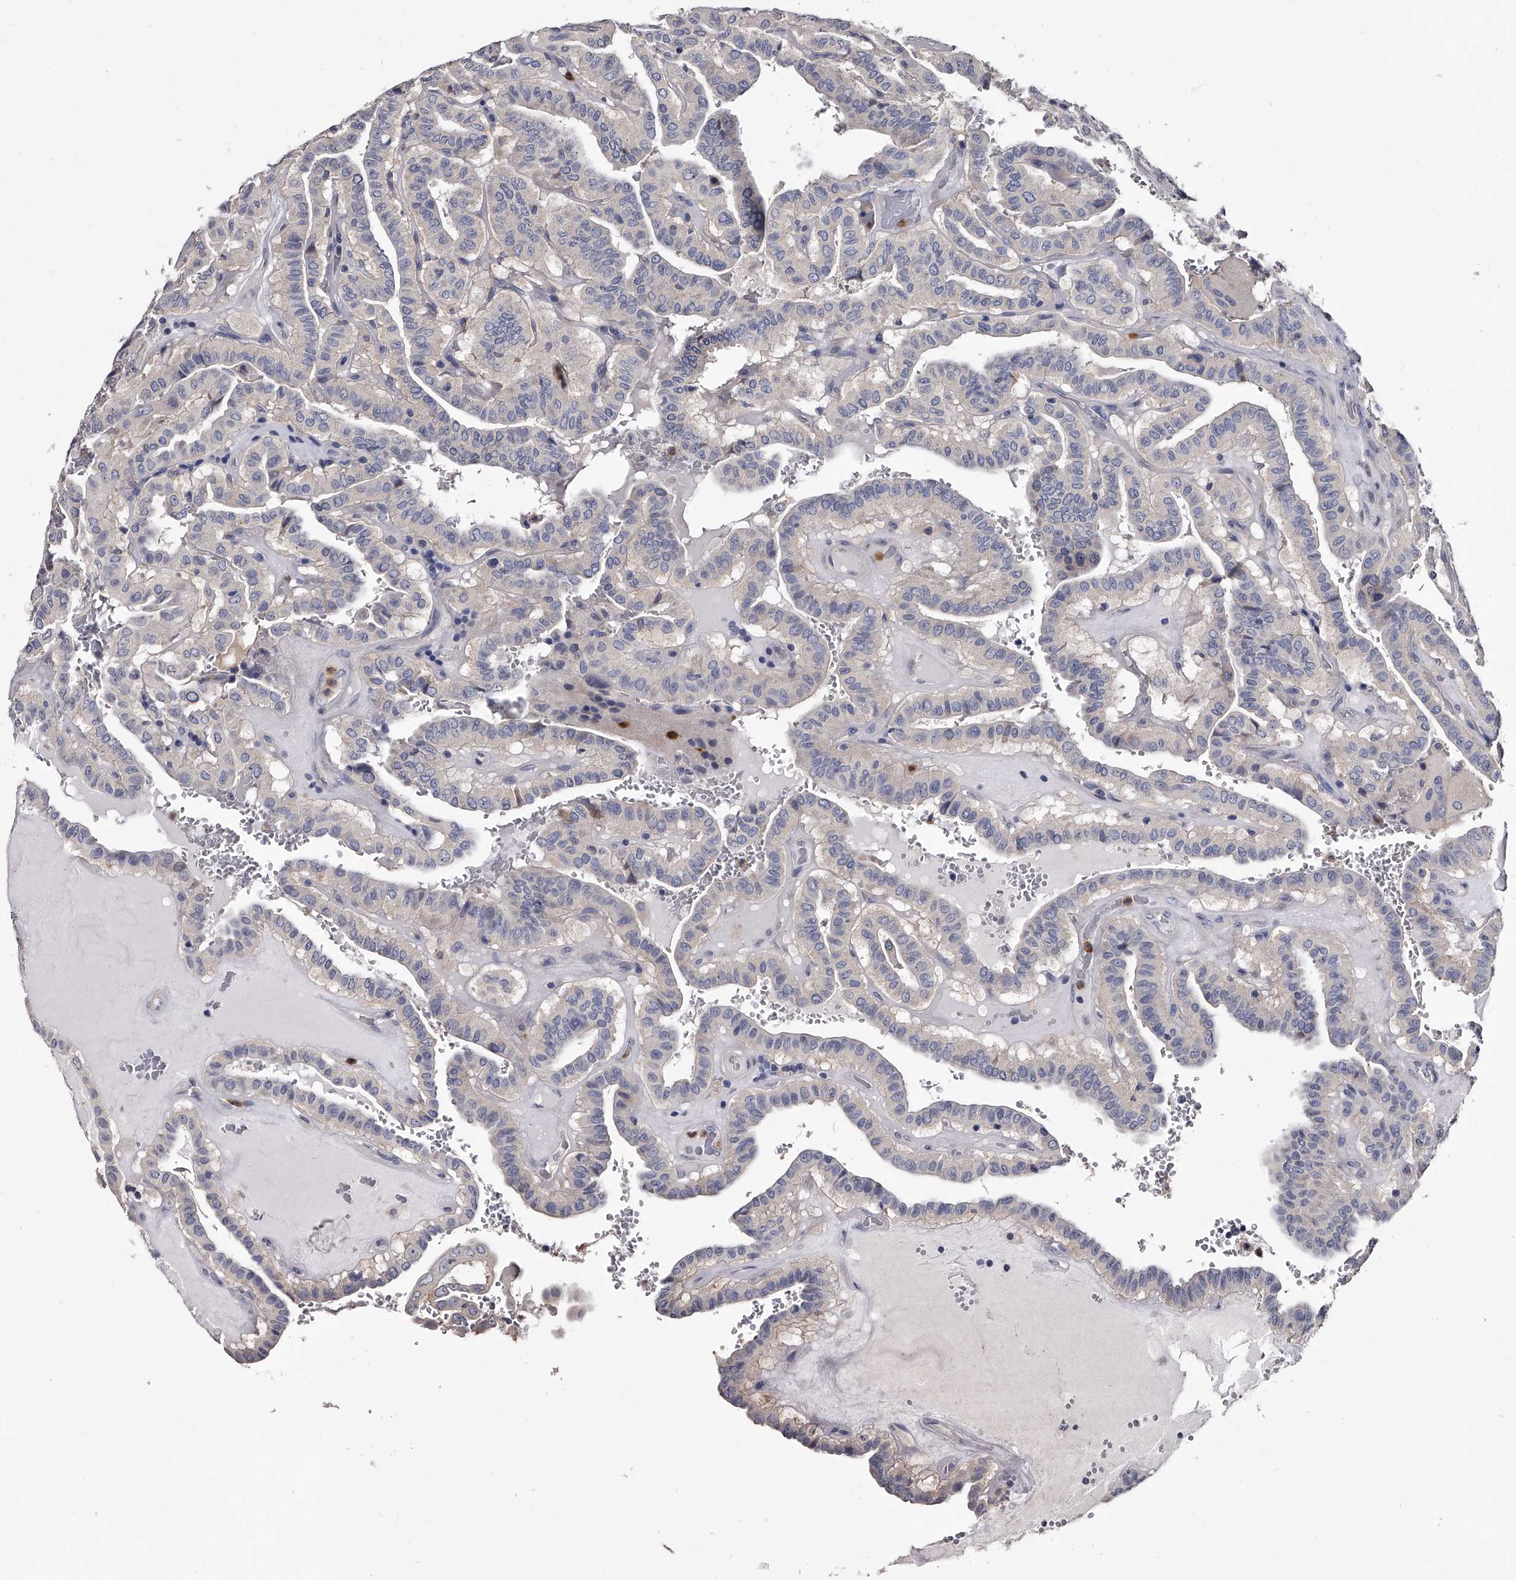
{"staining": {"intensity": "negative", "quantity": "none", "location": "none"}, "tissue": "thyroid cancer", "cell_type": "Tumor cells", "image_type": "cancer", "snomed": [{"axis": "morphology", "description": "Papillary adenocarcinoma, NOS"}, {"axis": "topography", "description": "Thyroid gland"}], "caption": "A micrograph of thyroid cancer (papillary adenocarcinoma) stained for a protein exhibits no brown staining in tumor cells.", "gene": "GAPVD1", "patient": {"sex": "male", "age": 77}}